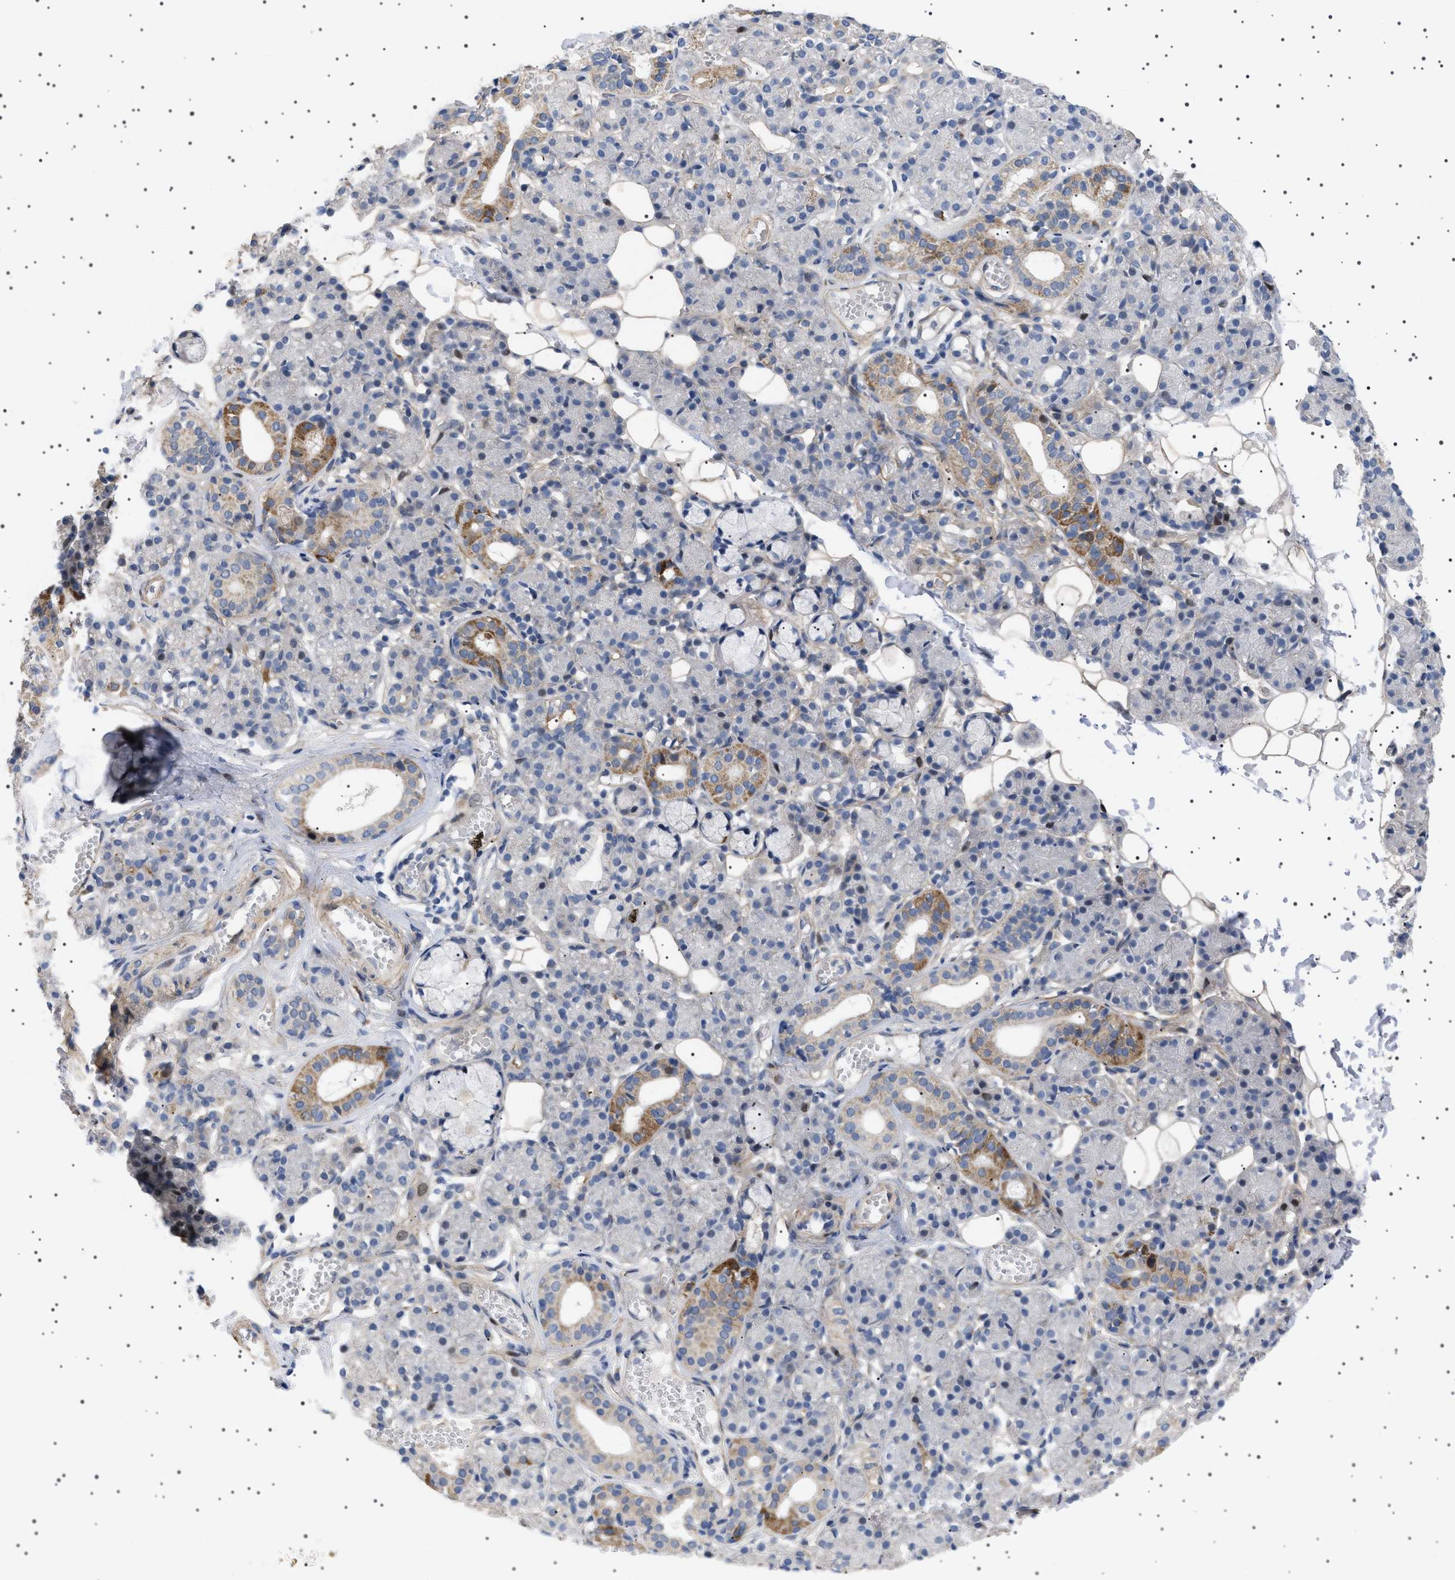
{"staining": {"intensity": "moderate", "quantity": "<25%", "location": "cytoplasmic/membranous"}, "tissue": "salivary gland", "cell_type": "Glandular cells", "image_type": "normal", "snomed": [{"axis": "morphology", "description": "Normal tissue, NOS"}, {"axis": "topography", "description": "Salivary gland"}], "caption": "High-magnification brightfield microscopy of benign salivary gland stained with DAB (brown) and counterstained with hematoxylin (blue). glandular cells exhibit moderate cytoplasmic/membranous expression is present in approximately<25% of cells.", "gene": "HTR1A", "patient": {"sex": "male", "age": 63}}